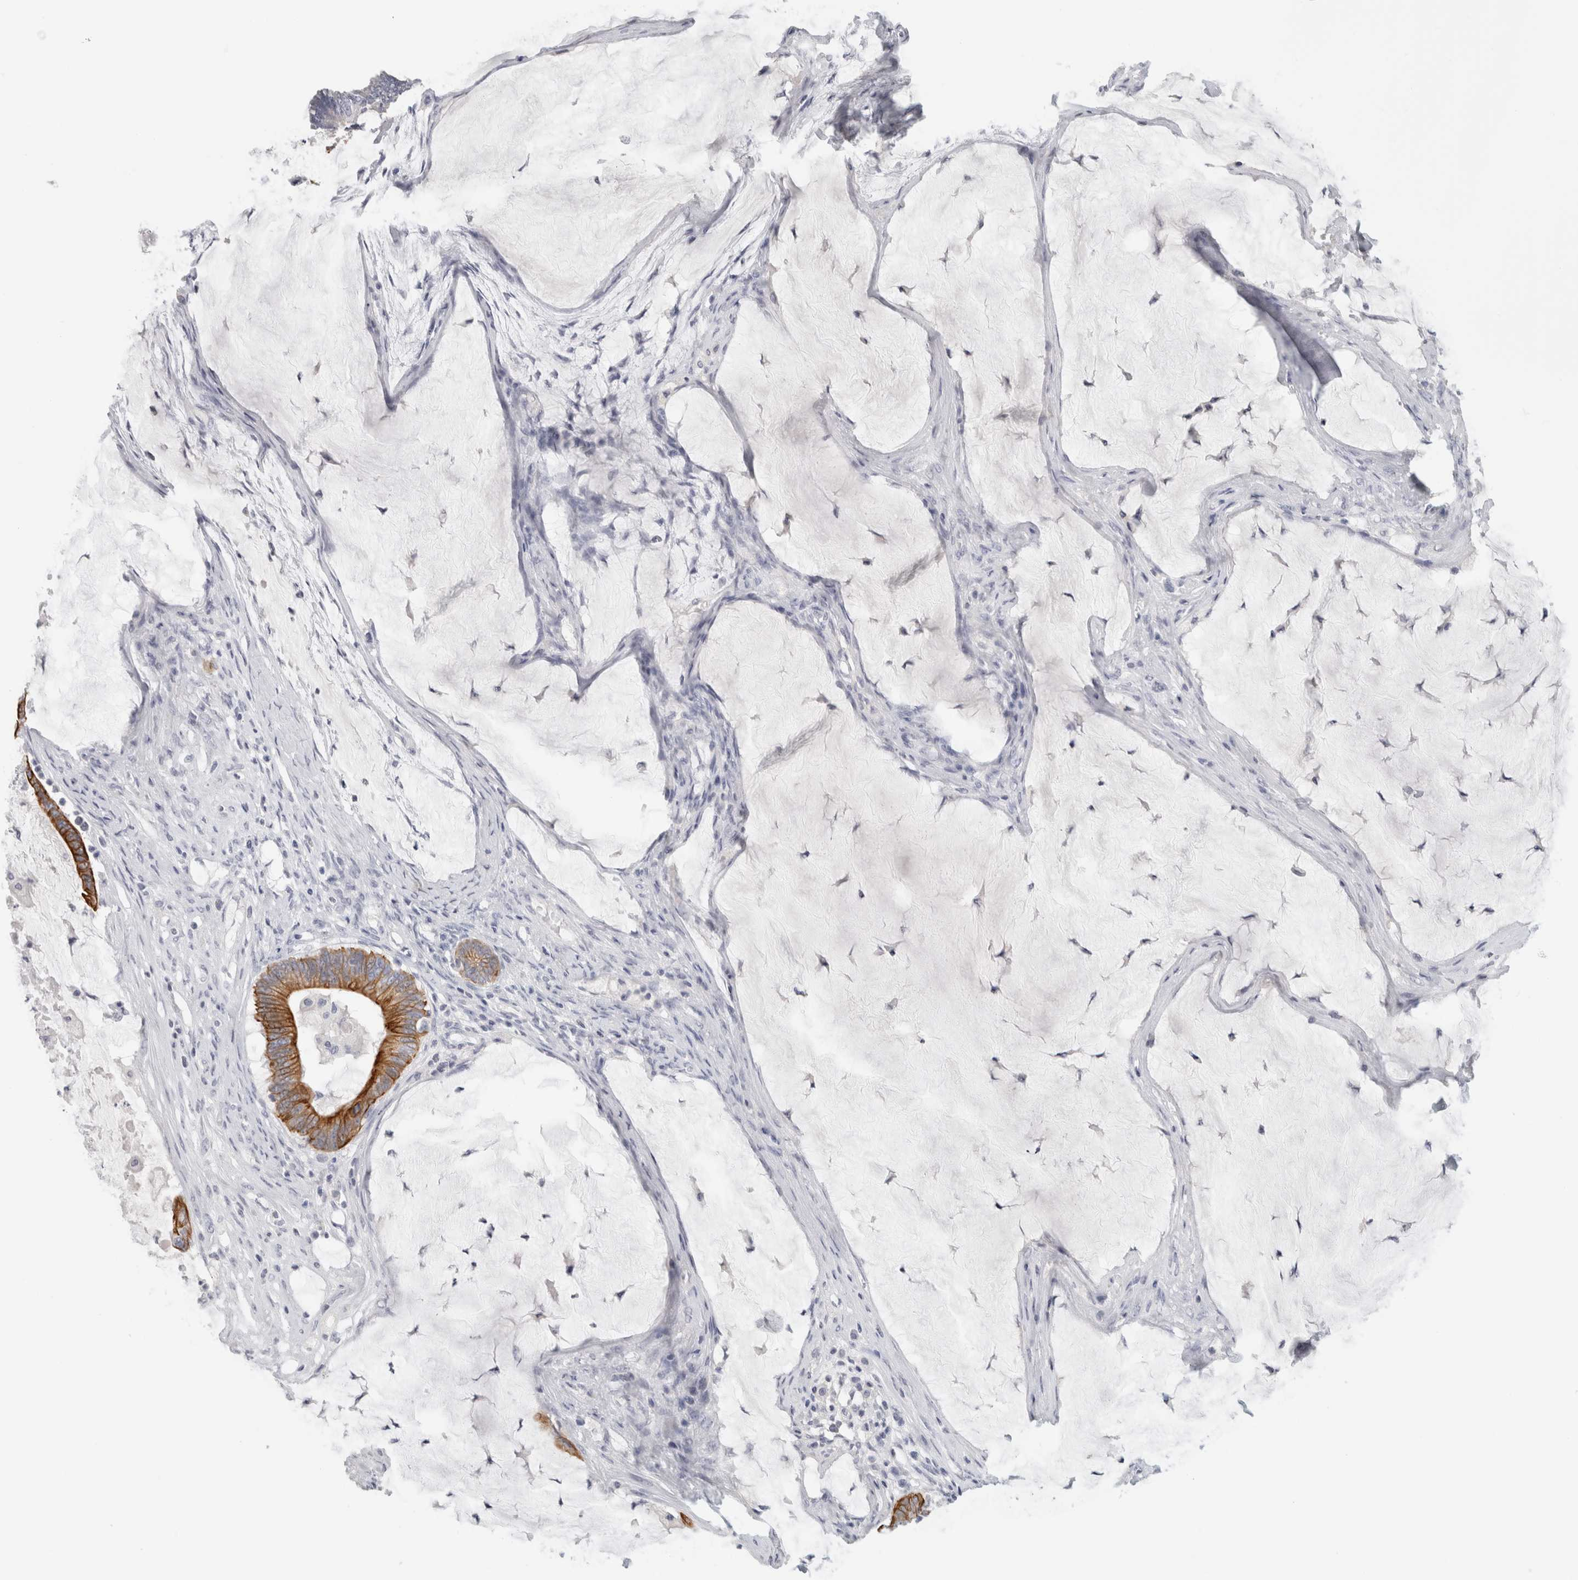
{"staining": {"intensity": "strong", "quantity": ">75%", "location": "cytoplasmic/membranous"}, "tissue": "ovarian cancer", "cell_type": "Tumor cells", "image_type": "cancer", "snomed": [{"axis": "morphology", "description": "Cystadenocarcinoma, mucinous, NOS"}, {"axis": "topography", "description": "Ovary"}], "caption": "A high amount of strong cytoplasmic/membranous staining is appreciated in about >75% of tumor cells in ovarian cancer tissue.", "gene": "SLC28A3", "patient": {"sex": "female", "age": 61}}